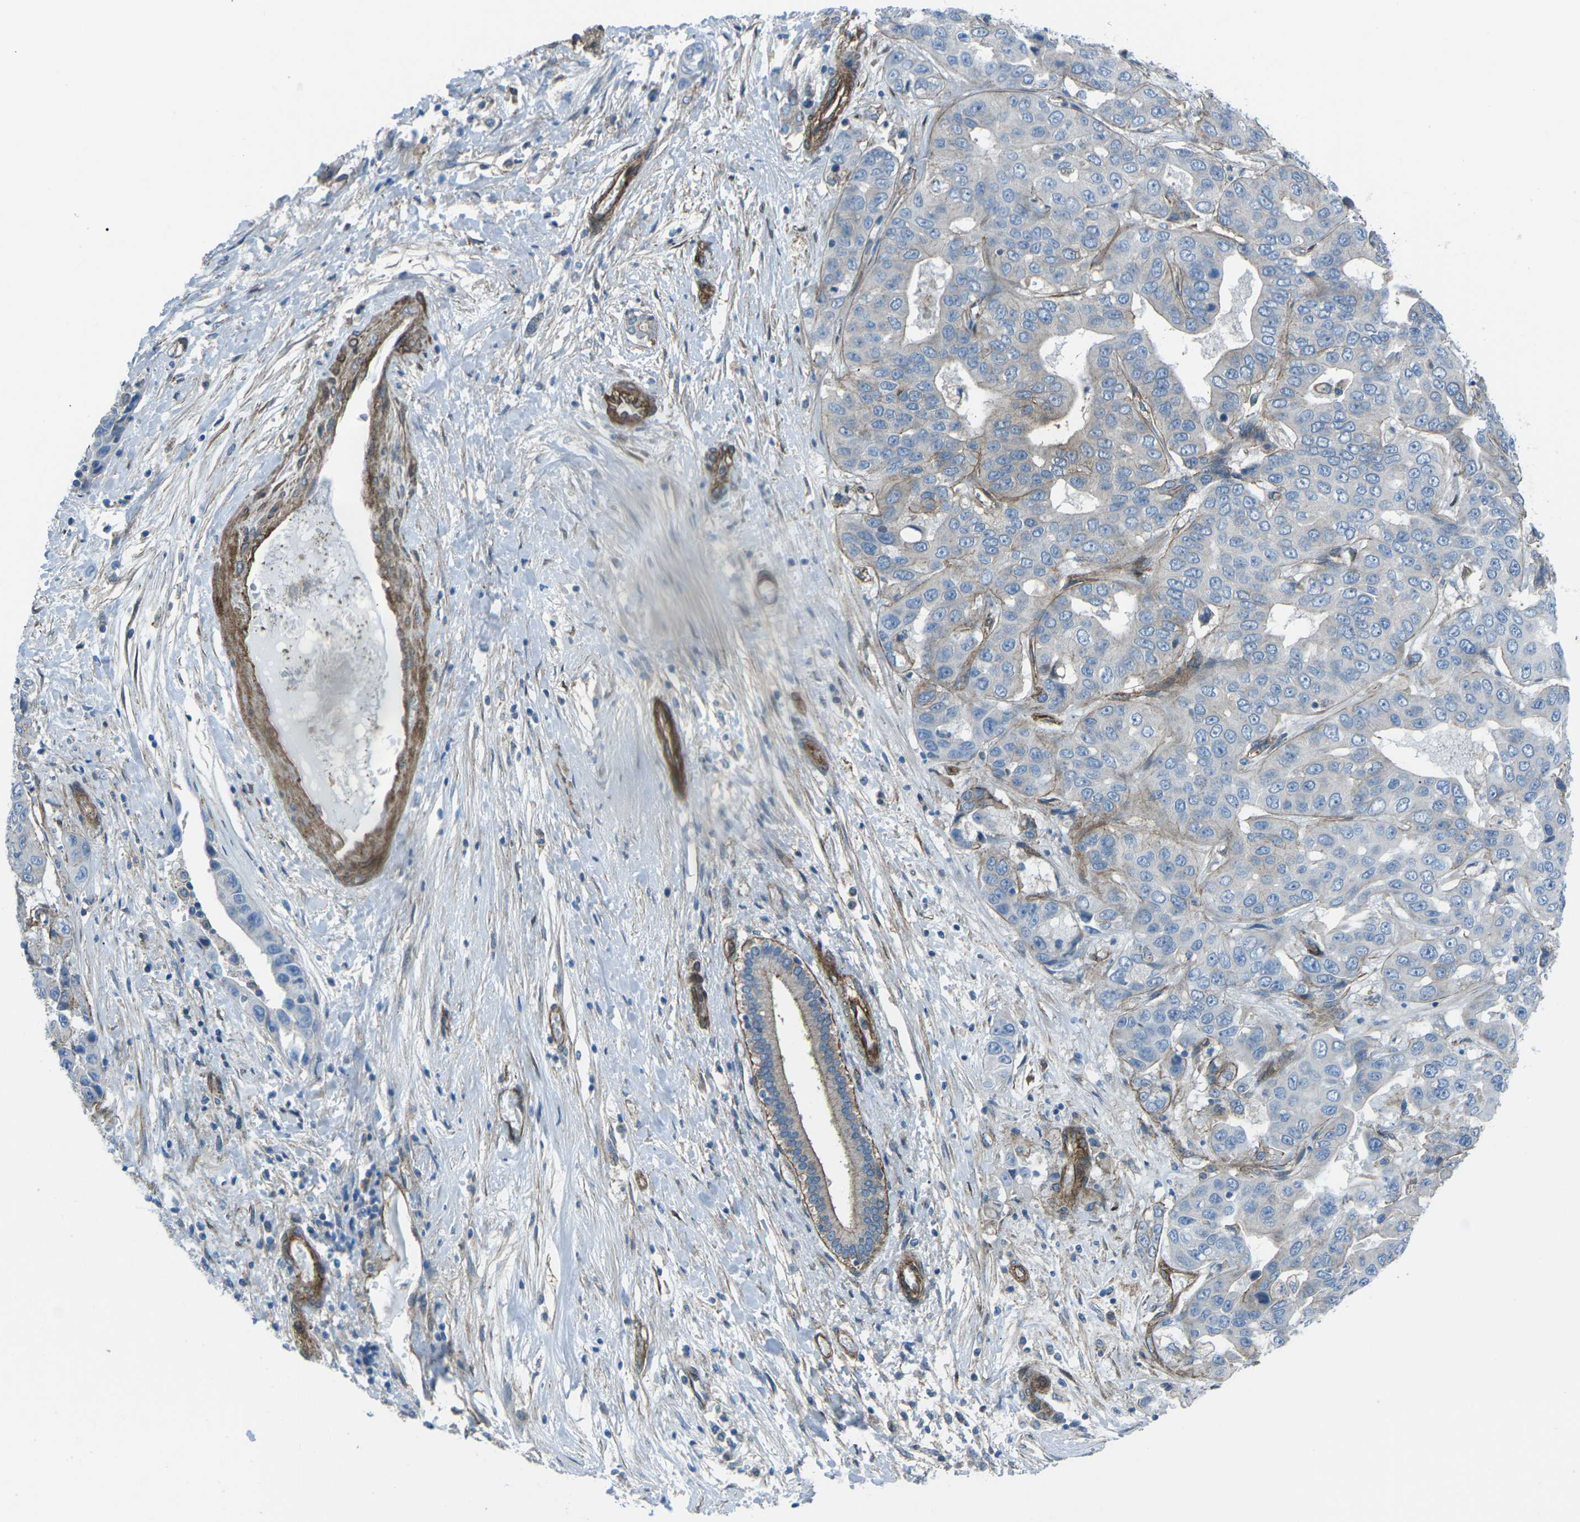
{"staining": {"intensity": "negative", "quantity": "none", "location": "none"}, "tissue": "liver cancer", "cell_type": "Tumor cells", "image_type": "cancer", "snomed": [{"axis": "morphology", "description": "Cholangiocarcinoma"}, {"axis": "topography", "description": "Liver"}], "caption": "Human cholangiocarcinoma (liver) stained for a protein using IHC displays no positivity in tumor cells.", "gene": "UTRN", "patient": {"sex": "female", "age": 52}}